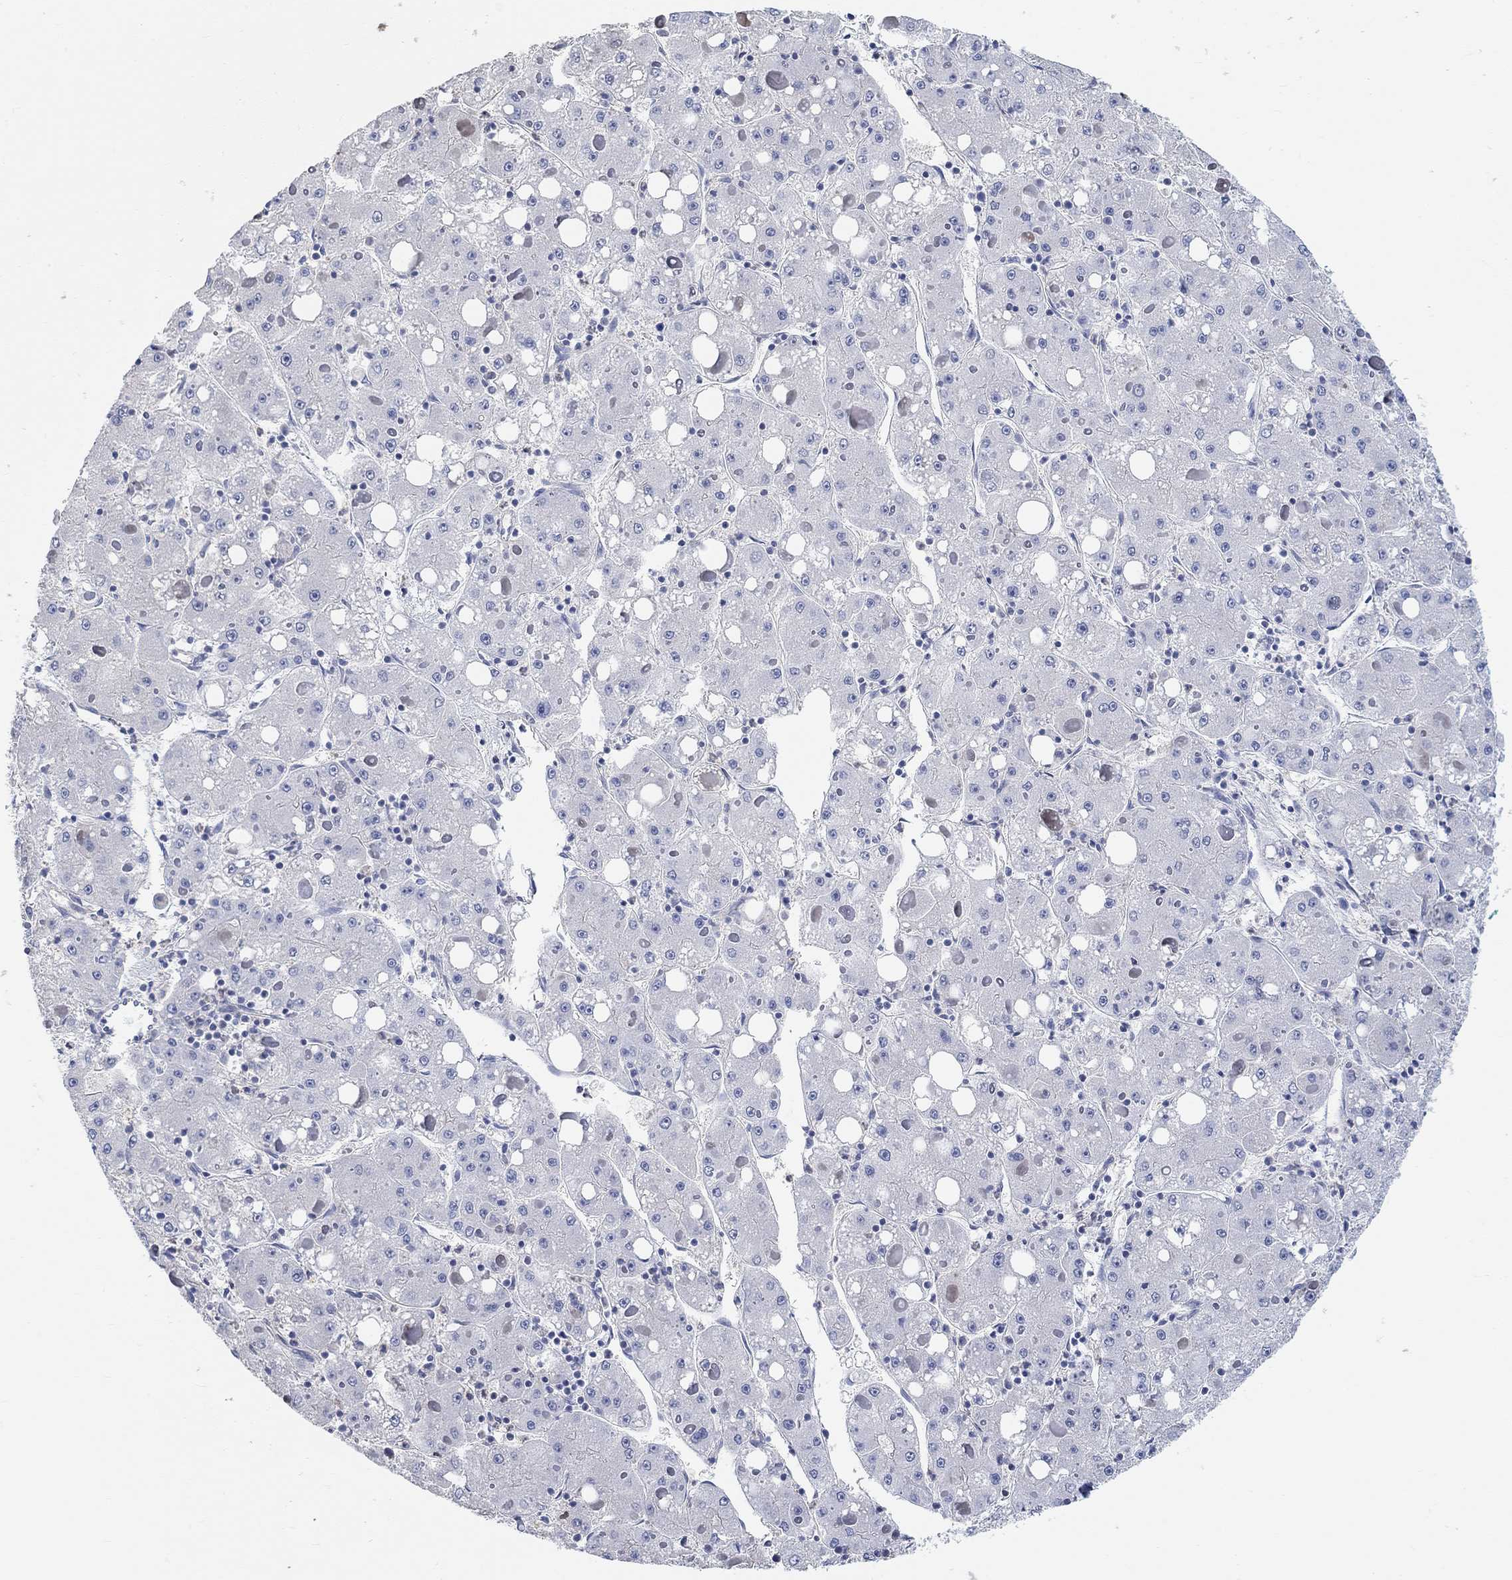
{"staining": {"intensity": "negative", "quantity": "none", "location": "none"}, "tissue": "liver cancer", "cell_type": "Tumor cells", "image_type": "cancer", "snomed": [{"axis": "morphology", "description": "Carcinoma, Hepatocellular, NOS"}, {"axis": "topography", "description": "Liver"}], "caption": "The image exhibits no significant staining in tumor cells of liver cancer (hepatocellular carcinoma).", "gene": "NLRP14", "patient": {"sex": "male", "age": 73}}